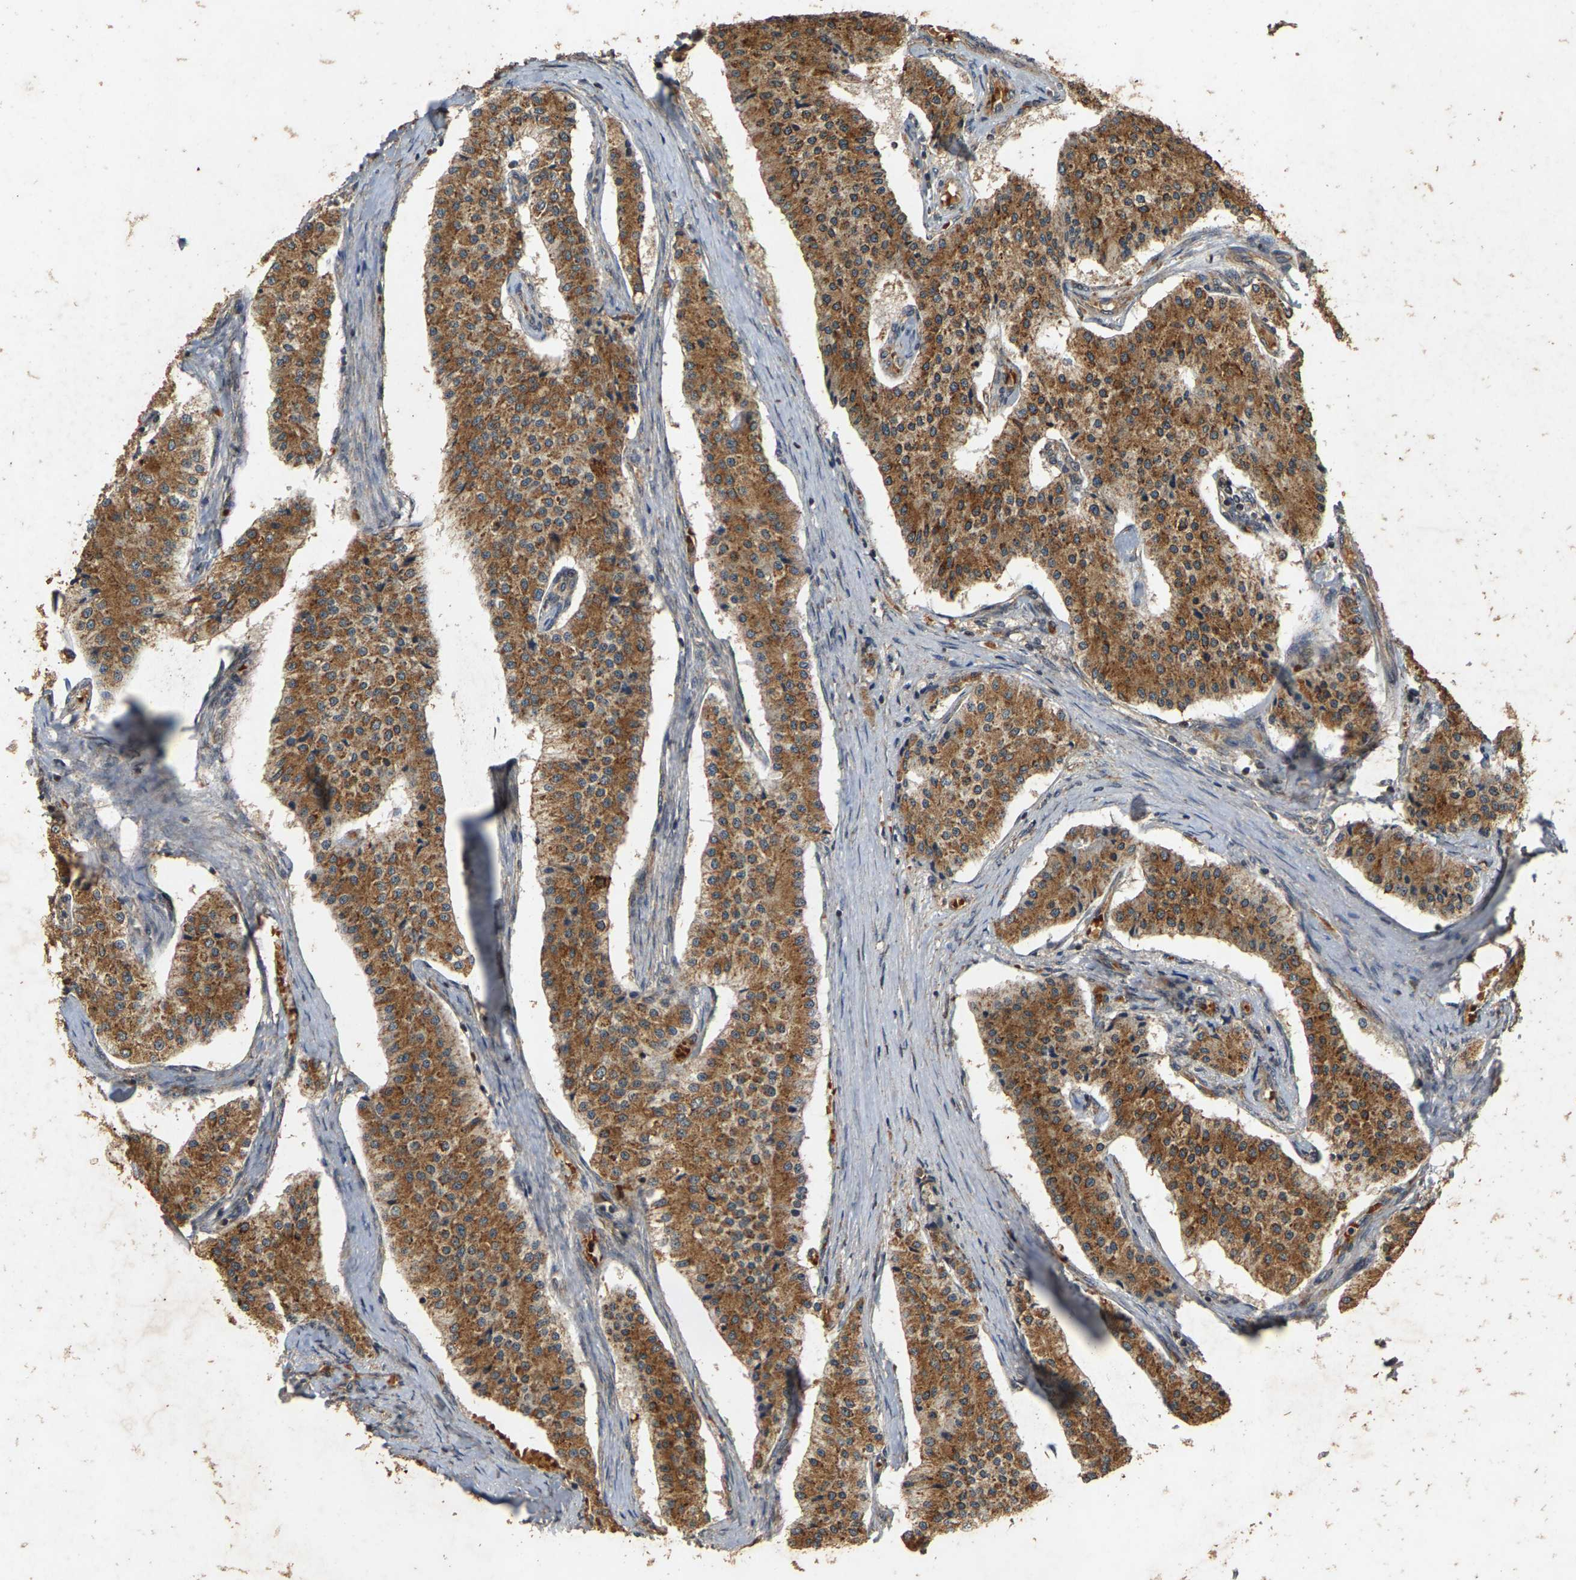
{"staining": {"intensity": "moderate", "quantity": ">75%", "location": "cytoplasmic/membranous"}, "tissue": "carcinoid", "cell_type": "Tumor cells", "image_type": "cancer", "snomed": [{"axis": "morphology", "description": "Carcinoid, malignant, NOS"}, {"axis": "topography", "description": "Colon"}], "caption": "A high-resolution photomicrograph shows IHC staining of malignant carcinoid, which displays moderate cytoplasmic/membranous expression in approximately >75% of tumor cells.", "gene": "CIDEC", "patient": {"sex": "female", "age": 52}}